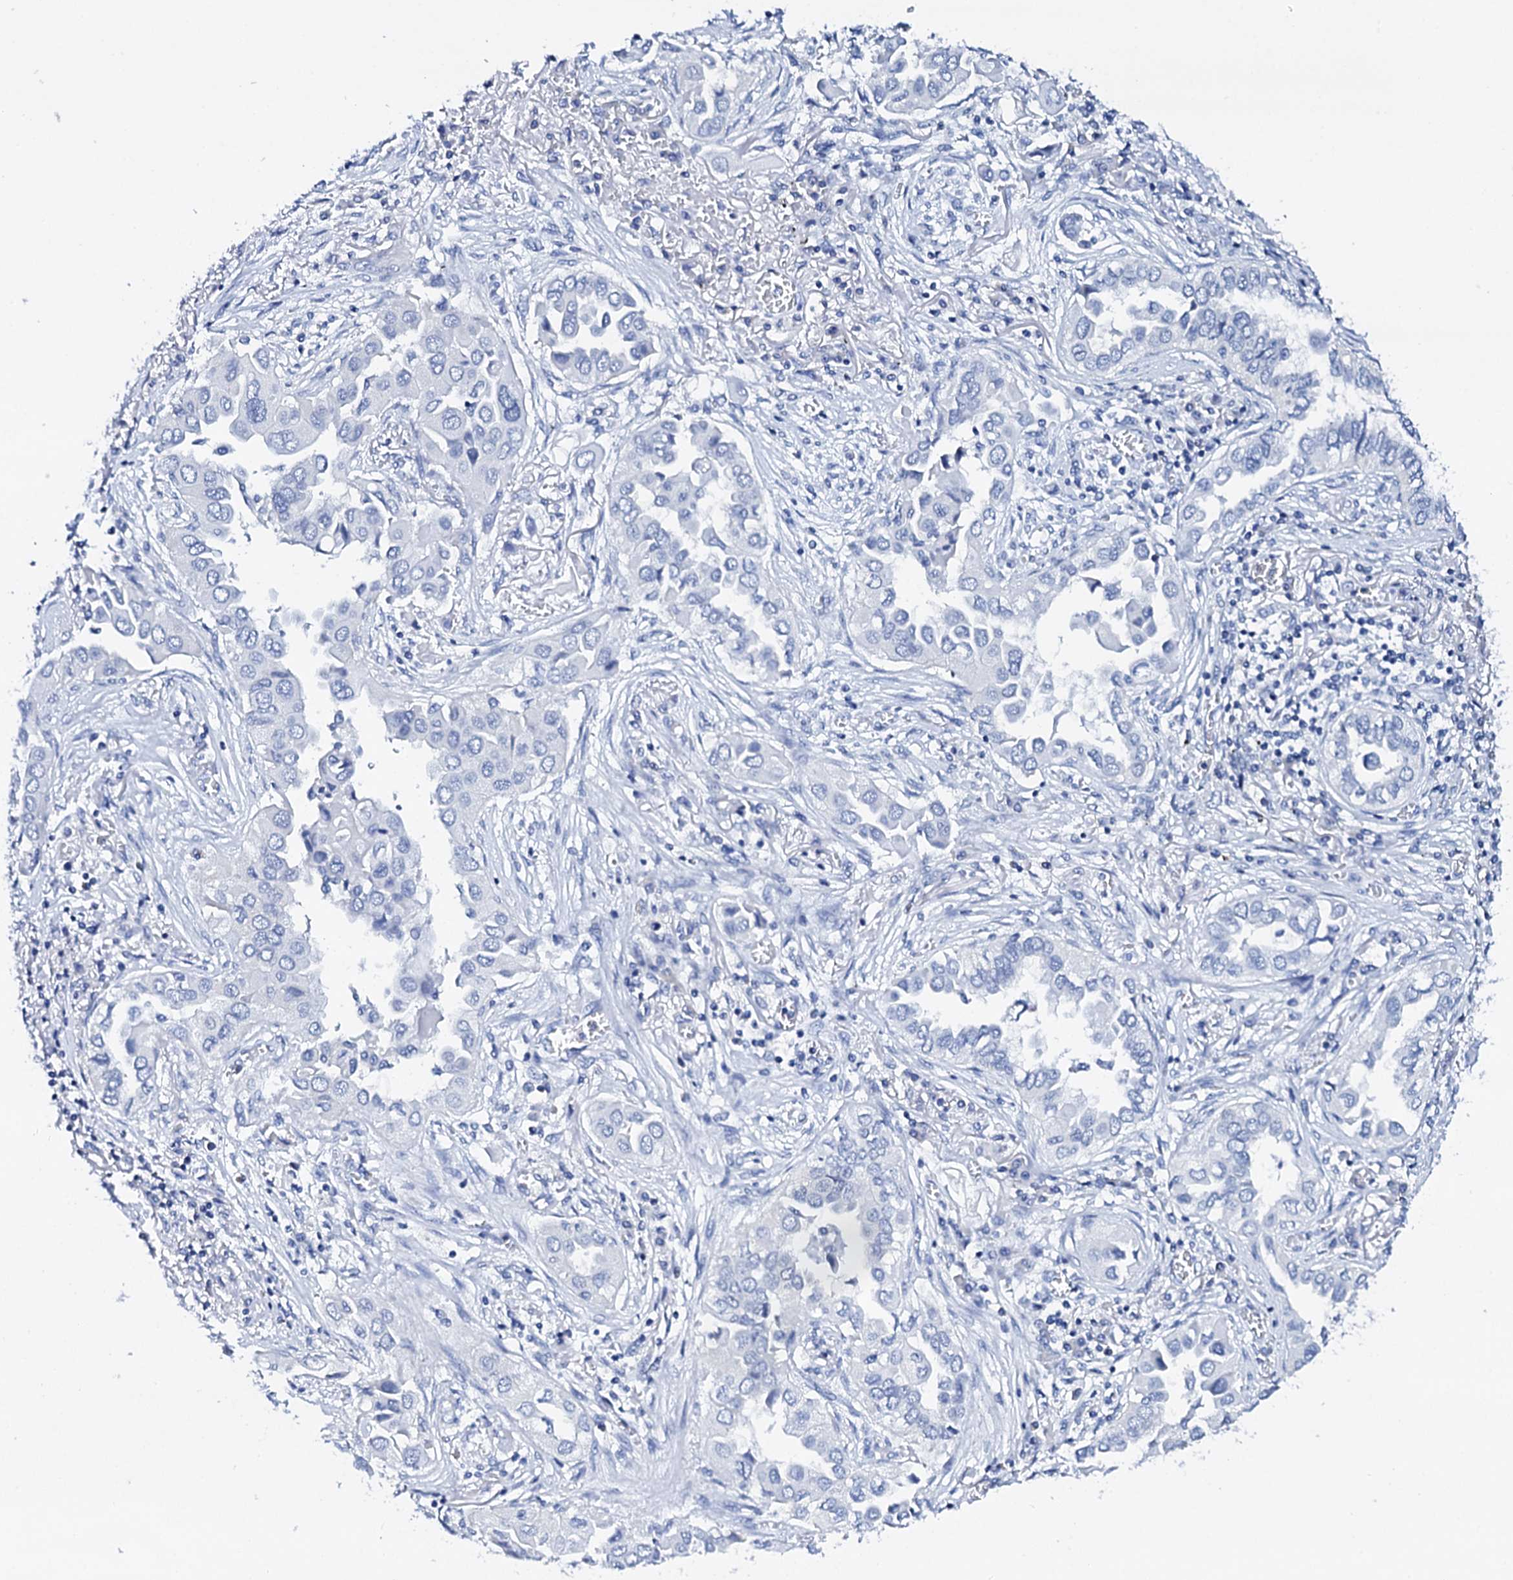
{"staining": {"intensity": "negative", "quantity": "none", "location": "none"}, "tissue": "lung cancer", "cell_type": "Tumor cells", "image_type": "cancer", "snomed": [{"axis": "morphology", "description": "Adenocarcinoma, NOS"}, {"axis": "topography", "description": "Lung"}], "caption": "Tumor cells are negative for protein expression in human lung adenocarcinoma.", "gene": "FBXL16", "patient": {"sex": "female", "age": 76}}